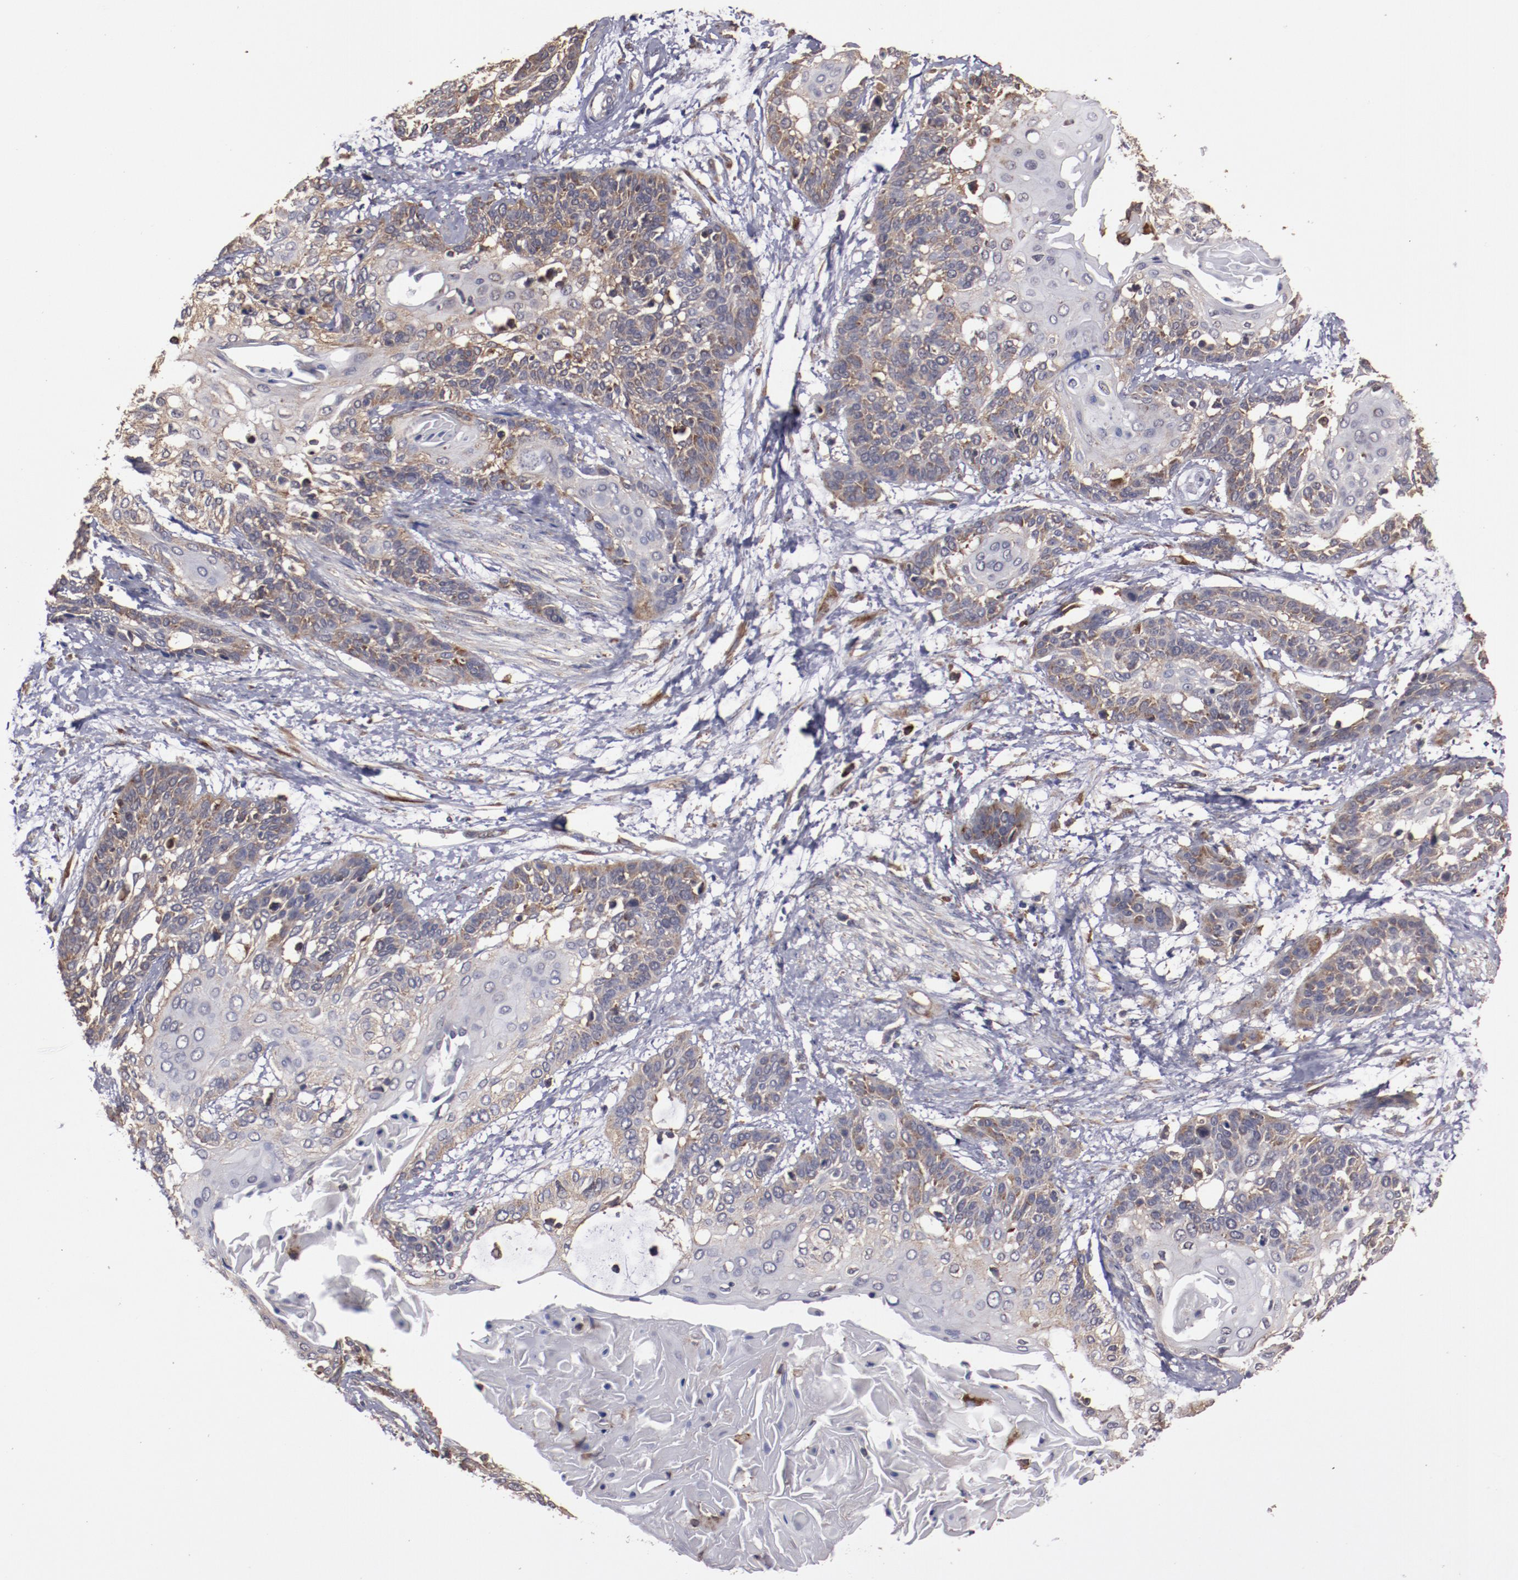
{"staining": {"intensity": "weak", "quantity": "25%-75%", "location": "cytoplasmic/membranous"}, "tissue": "cervical cancer", "cell_type": "Tumor cells", "image_type": "cancer", "snomed": [{"axis": "morphology", "description": "Squamous cell carcinoma, NOS"}, {"axis": "topography", "description": "Cervix"}], "caption": "Human cervical cancer (squamous cell carcinoma) stained with a protein marker displays weak staining in tumor cells.", "gene": "RPS4Y1", "patient": {"sex": "female", "age": 57}}